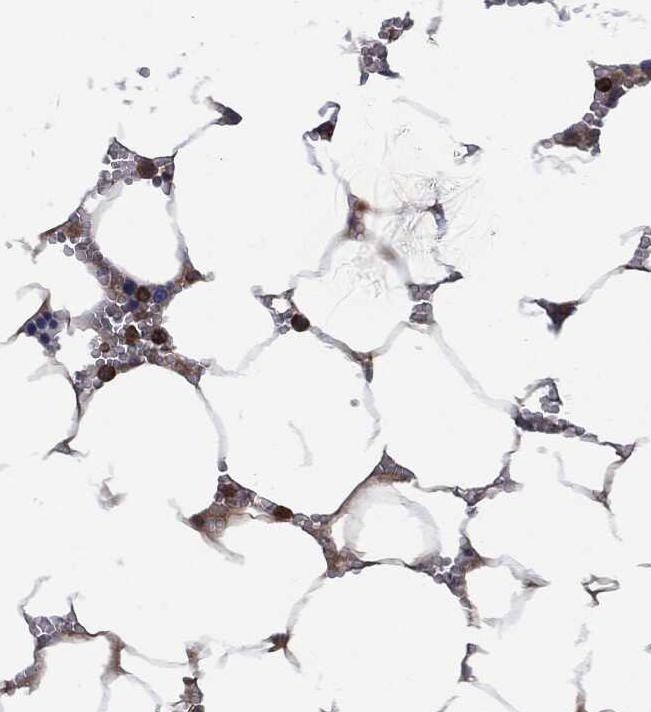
{"staining": {"intensity": "moderate", "quantity": "<25%", "location": "cytoplasmic/membranous"}, "tissue": "bone marrow", "cell_type": "Hematopoietic cells", "image_type": "normal", "snomed": [{"axis": "morphology", "description": "Normal tissue, NOS"}, {"axis": "topography", "description": "Bone marrow"}], "caption": "Protein expression analysis of unremarkable bone marrow shows moderate cytoplasmic/membranous expression in approximately <25% of hematopoietic cells.", "gene": "BTK", "patient": {"sex": "female", "age": 64}}